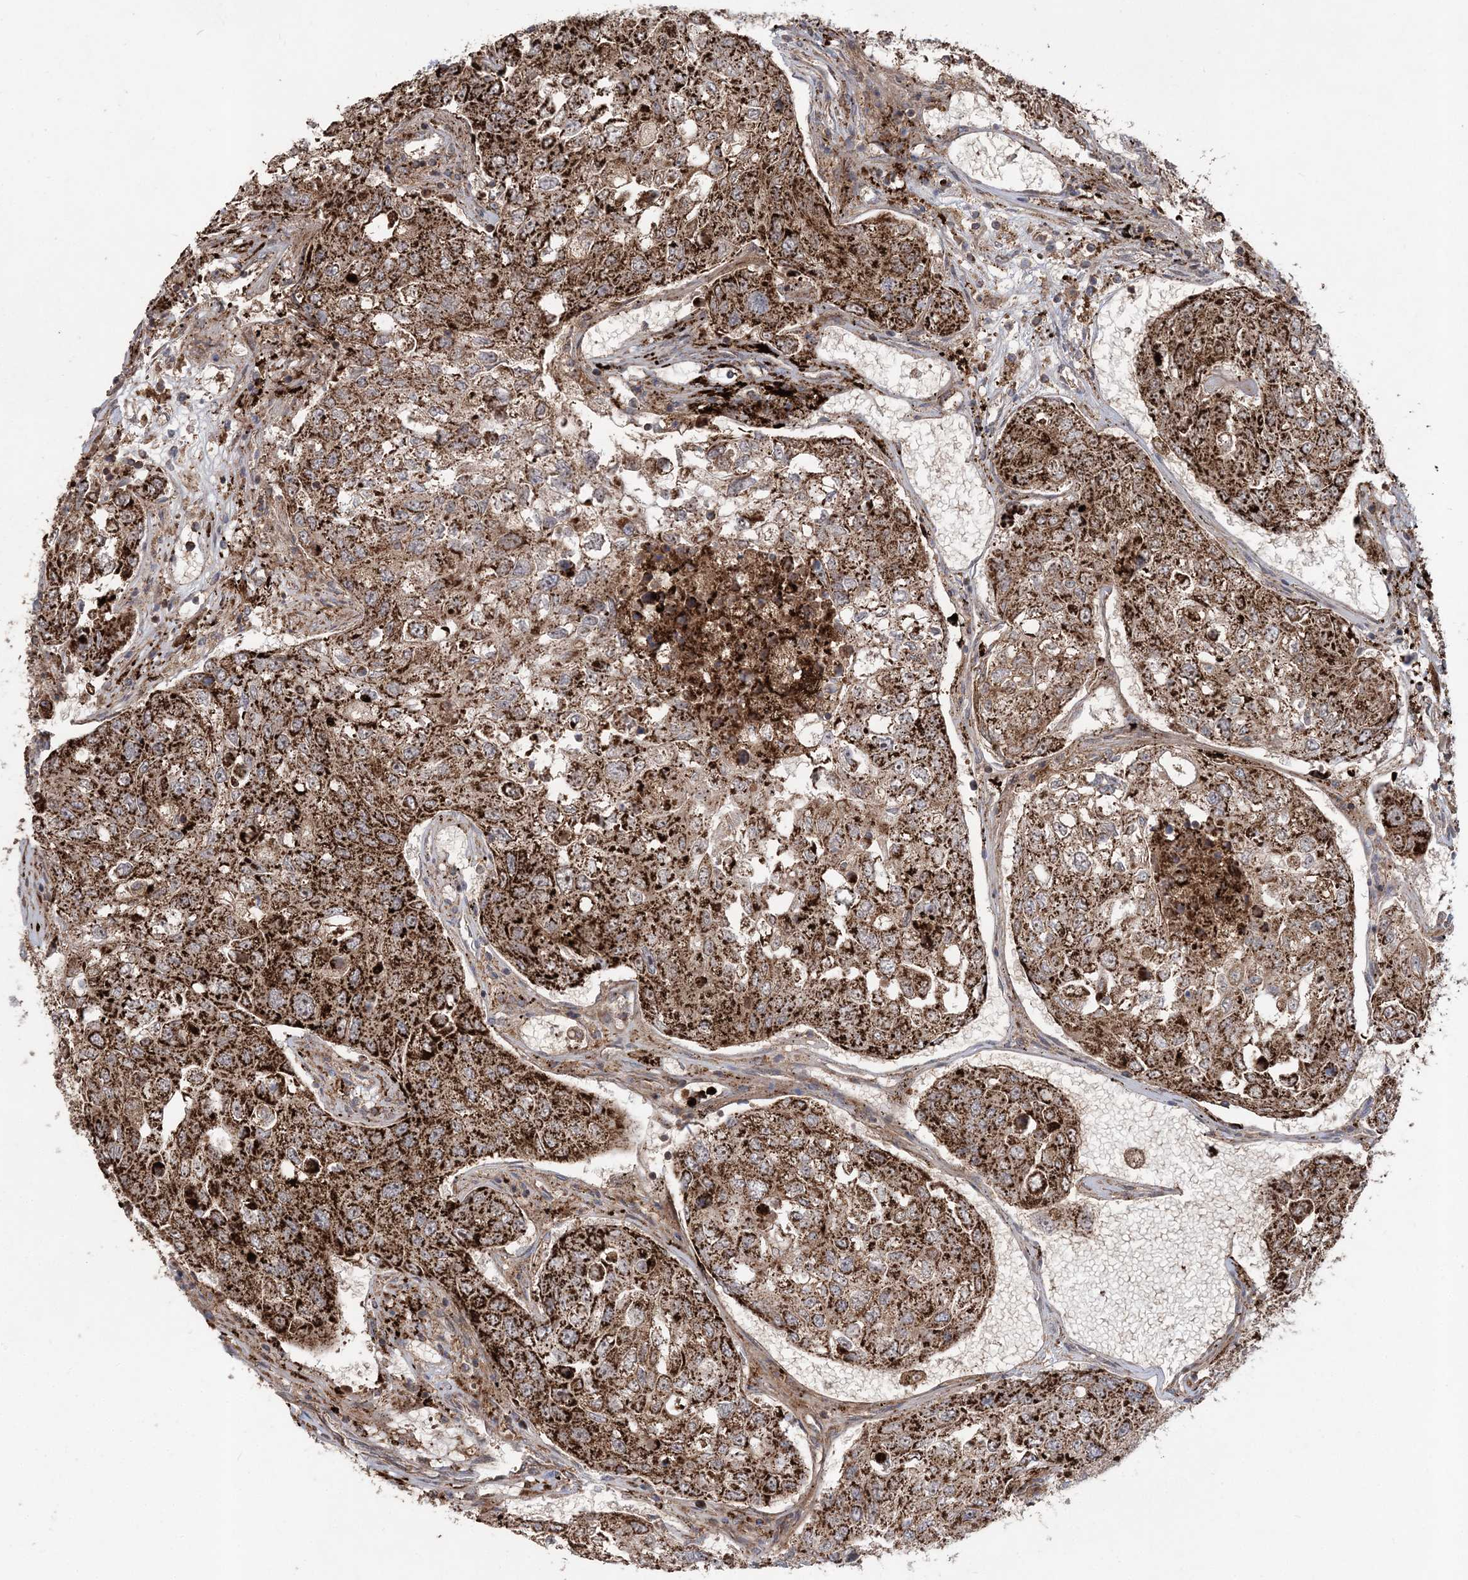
{"staining": {"intensity": "strong", "quantity": ">75%", "location": "cytoplasmic/membranous"}, "tissue": "urothelial cancer", "cell_type": "Tumor cells", "image_type": "cancer", "snomed": [{"axis": "morphology", "description": "Urothelial carcinoma, High grade"}, {"axis": "topography", "description": "Lymph node"}, {"axis": "topography", "description": "Urinary bladder"}], "caption": "The histopathology image shows immunohistochemical staining of urothelial cancer. There is strong cytoplasmic/membranous staining is present in about >75% of tumor cells.", "gene": "LRPPRC", "patient": {"sex": "male", "age": 51}}